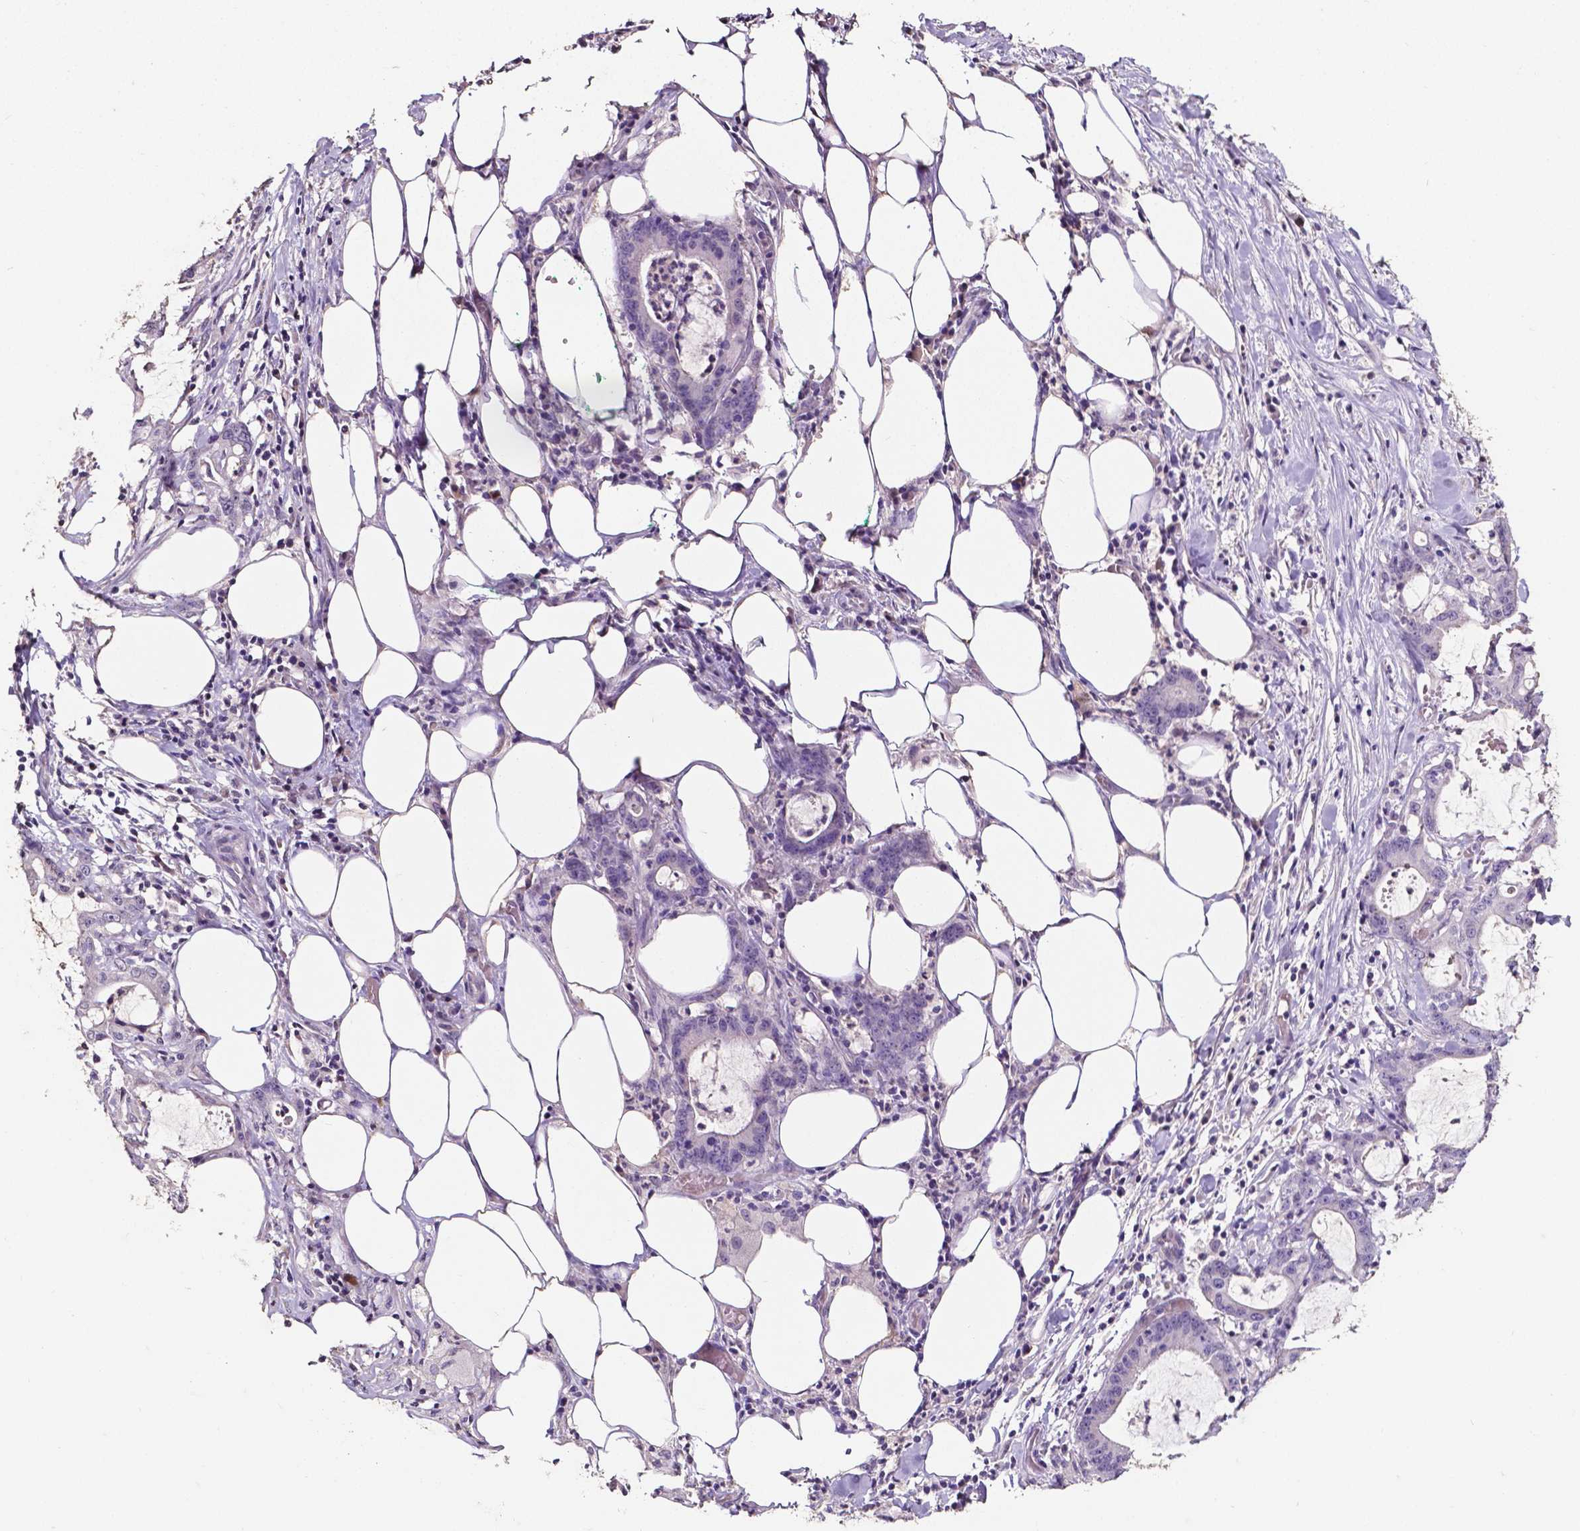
{"staining": {"intensity": "negative", "quantity": "none", "location": "none"}, "tissue": "stomach cancer", "cell_type": "Tumor cells", "image_type": "cancer", "snomed": [{"axis": "morphology", "description": "Adenocarcinoma, NOS"}, {"axis": "topography", "description": "Stomach, upper"}], "caption": "Immunohistochemical staining of stomach cancer displays no significant positivity in tumor cells.", "gene": "PSAT1", "patient": {"sex": "male", "age": 68}}